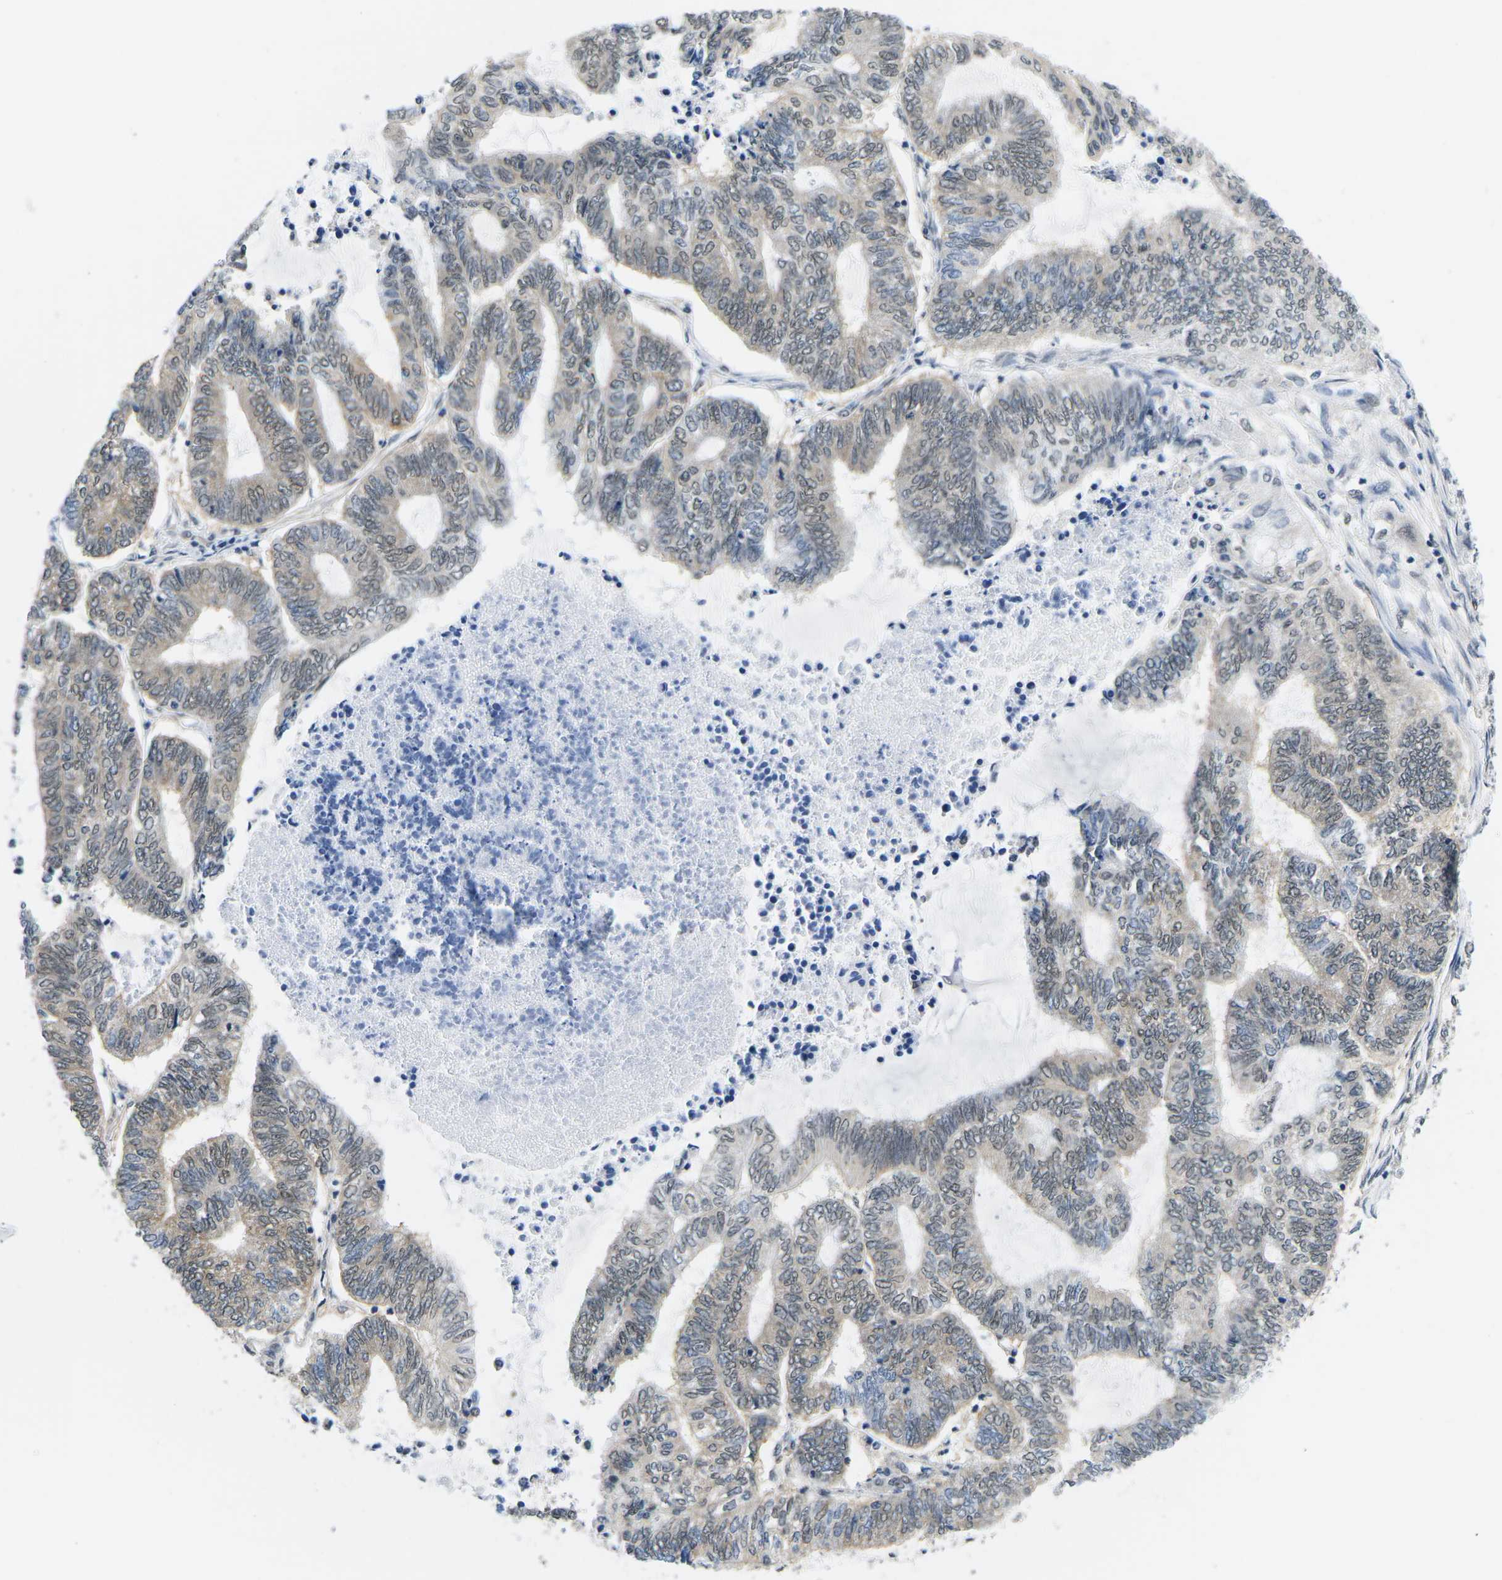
{"staining": {"intensity": "weak", "quantity": ">75%", "location": "cytoplasmic/membranous,nuclear"}, "tissue": "endometrial cancer", "cell_type": "Tumor cells", "image_type": "cancer", "snomed": [{"axis": "morphology", "description": "Adenocarcinoma, NOS"}, {"axis": "topography", "description": "Uterus"}, {"axis": "topography", "description": "Endometrium"}], "caption": "Weak cytoplasmic/membranous and nuclear protein expression is present in about >75% of tumor cells in endometrial adenocarcinoma.", "gene": "UBA7", "patient": {"sex": "female", "age": 70}}